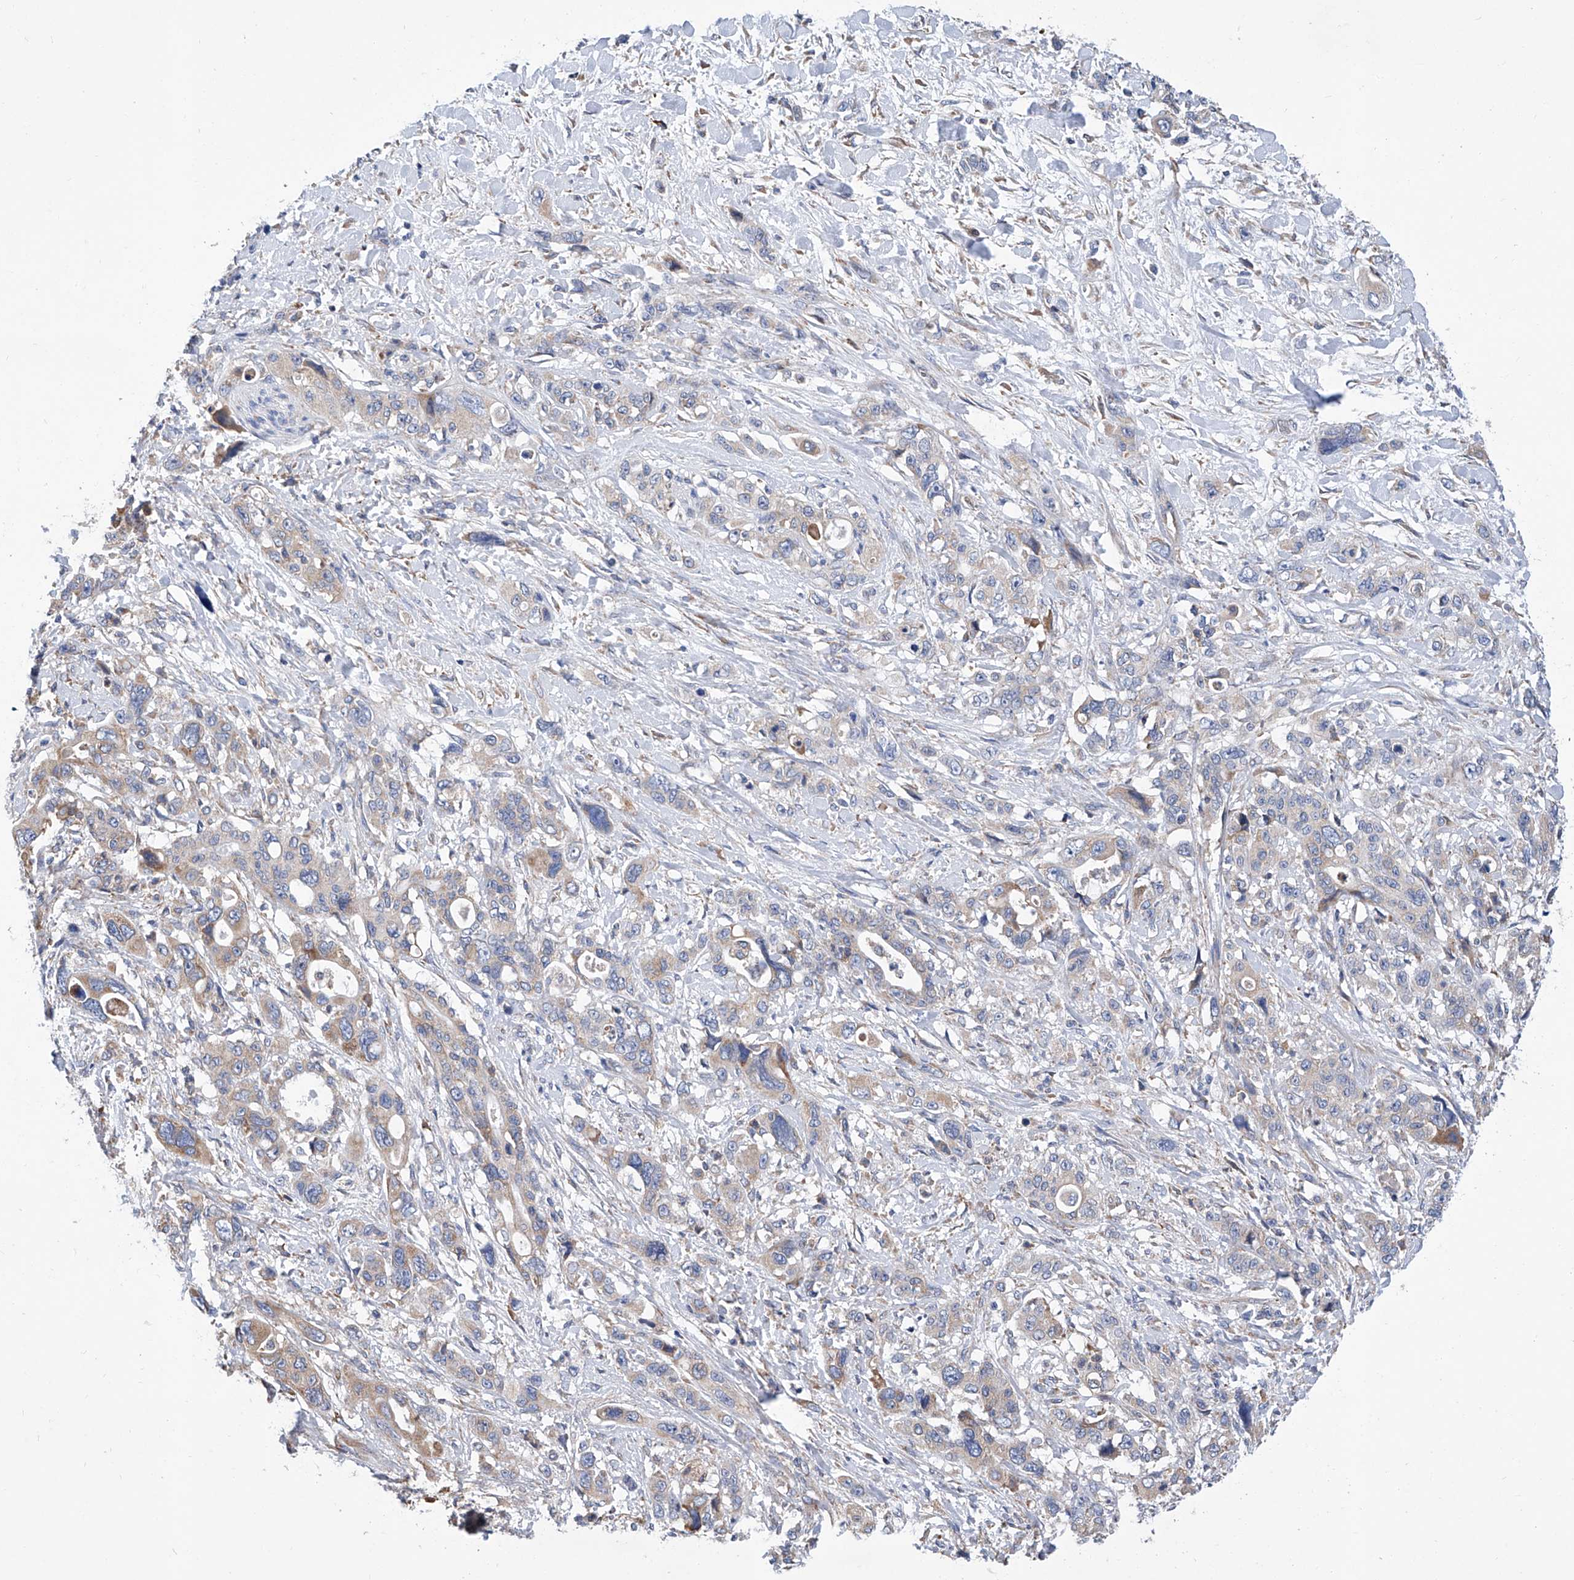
{"staining": {"intensity": "weak", "quantity": "<25%", "location": "cytoplasmic/membranous"}, "tissue": "pancreatic cancer", "cell_type": "Tumor cells", "image_type": "cancer", "snomed": [{"axis": "morphology", "description": "Adenocarcinoma, NOS"}, {"axis": "topography", "description": "Pancreas"}], "caption": "Tumor cells show no significant protein positivity in pancreatic cancer.", "gene": "MAD2L1", "patient": {"sex": "male", "age": 46}}